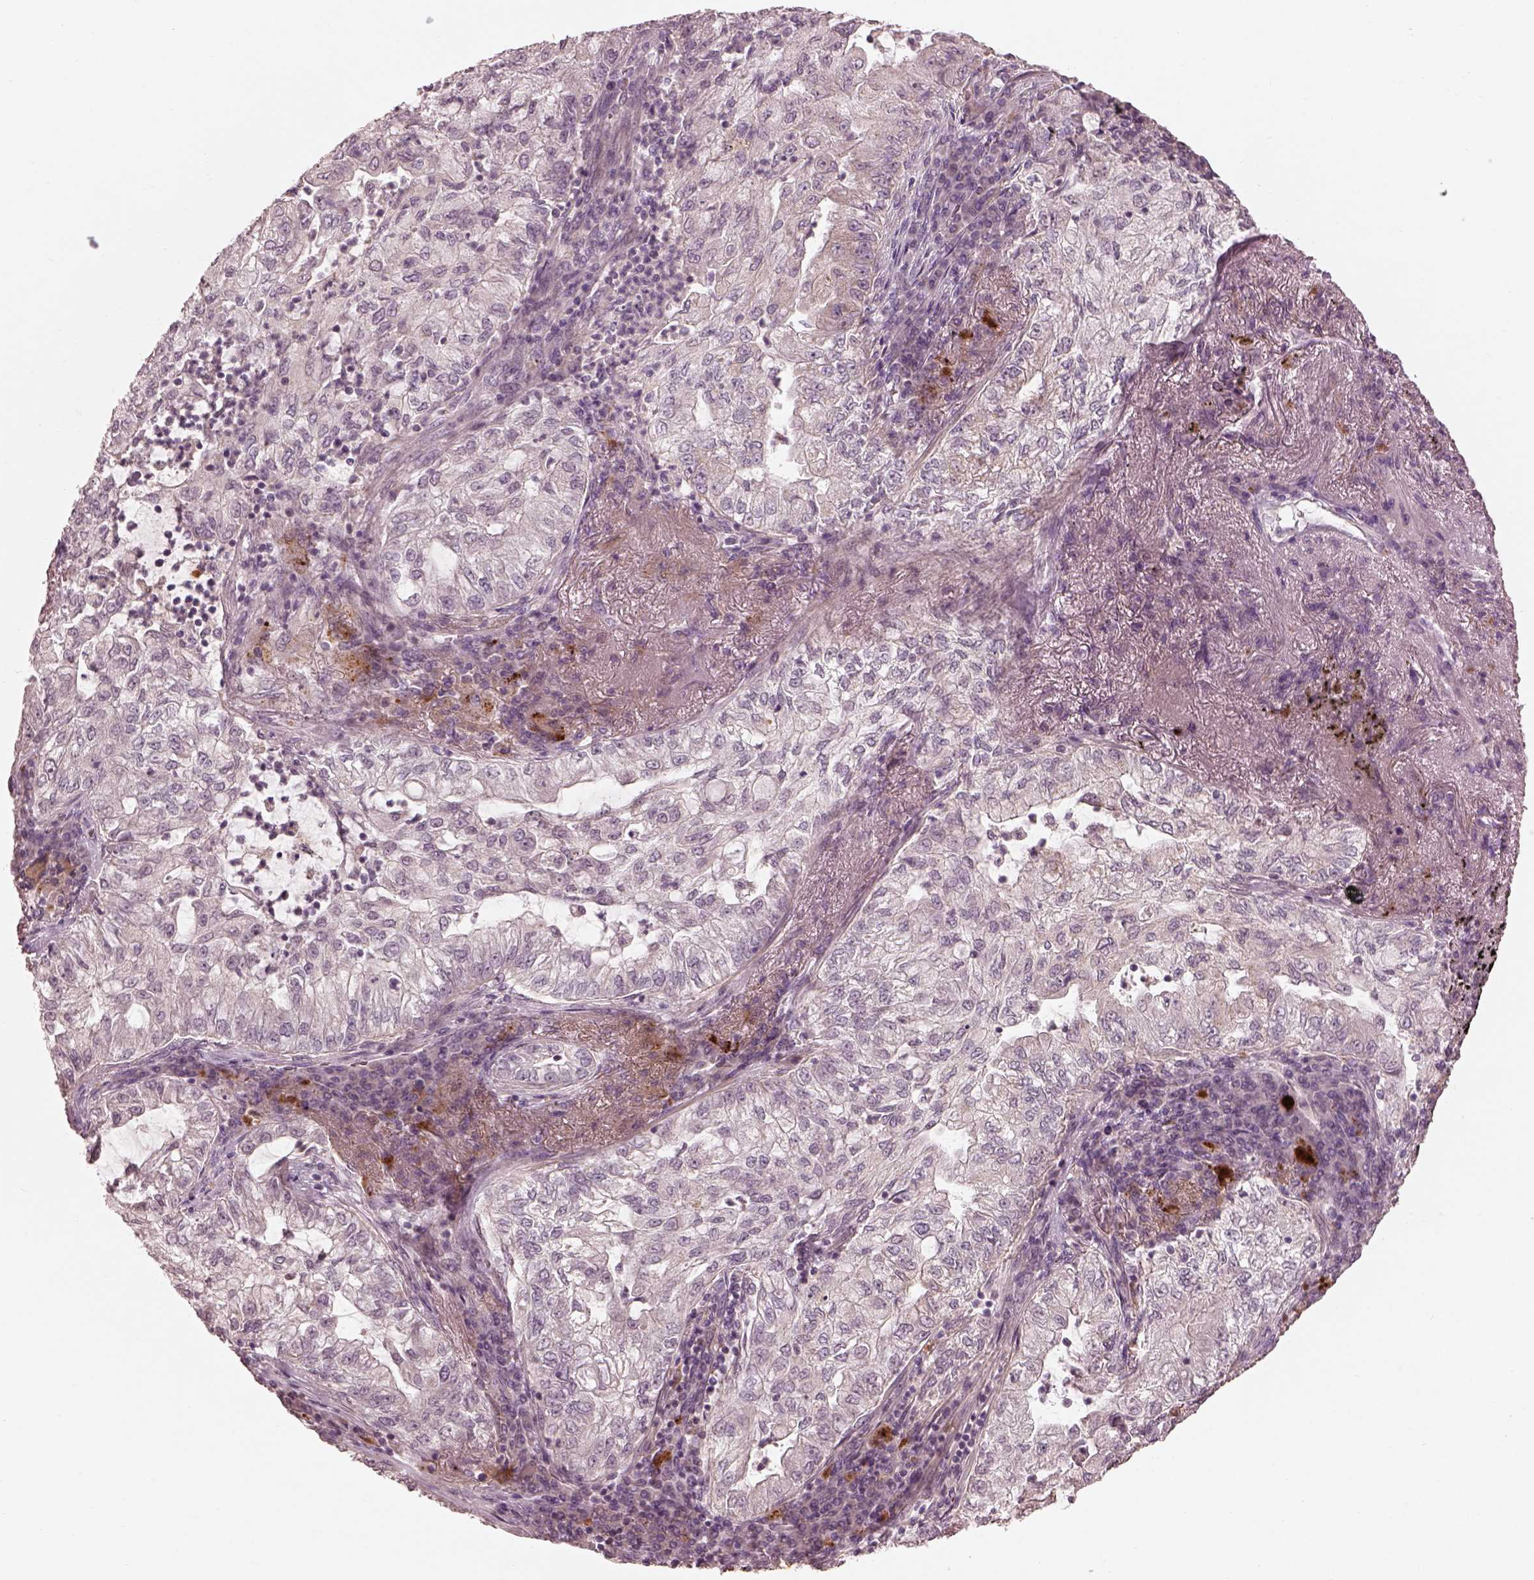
{"staining": {"intensity": "negative", "quantity": "none", "location": "none"}, "tissue": "lung cancer", "cell_type": "Tumor cells", "image_type": "cancer", "snomed": [{"axis": "morphology", "description": "Adenocarcinoma, NOS"}, {"axis": "topography", "description": "Lung"}], "caption": "There is no significant staining in tumor cells of adenocarcinoma (lung).", "gene": "SLC25A46", "patient": {"sex": "female", "age": 73}}